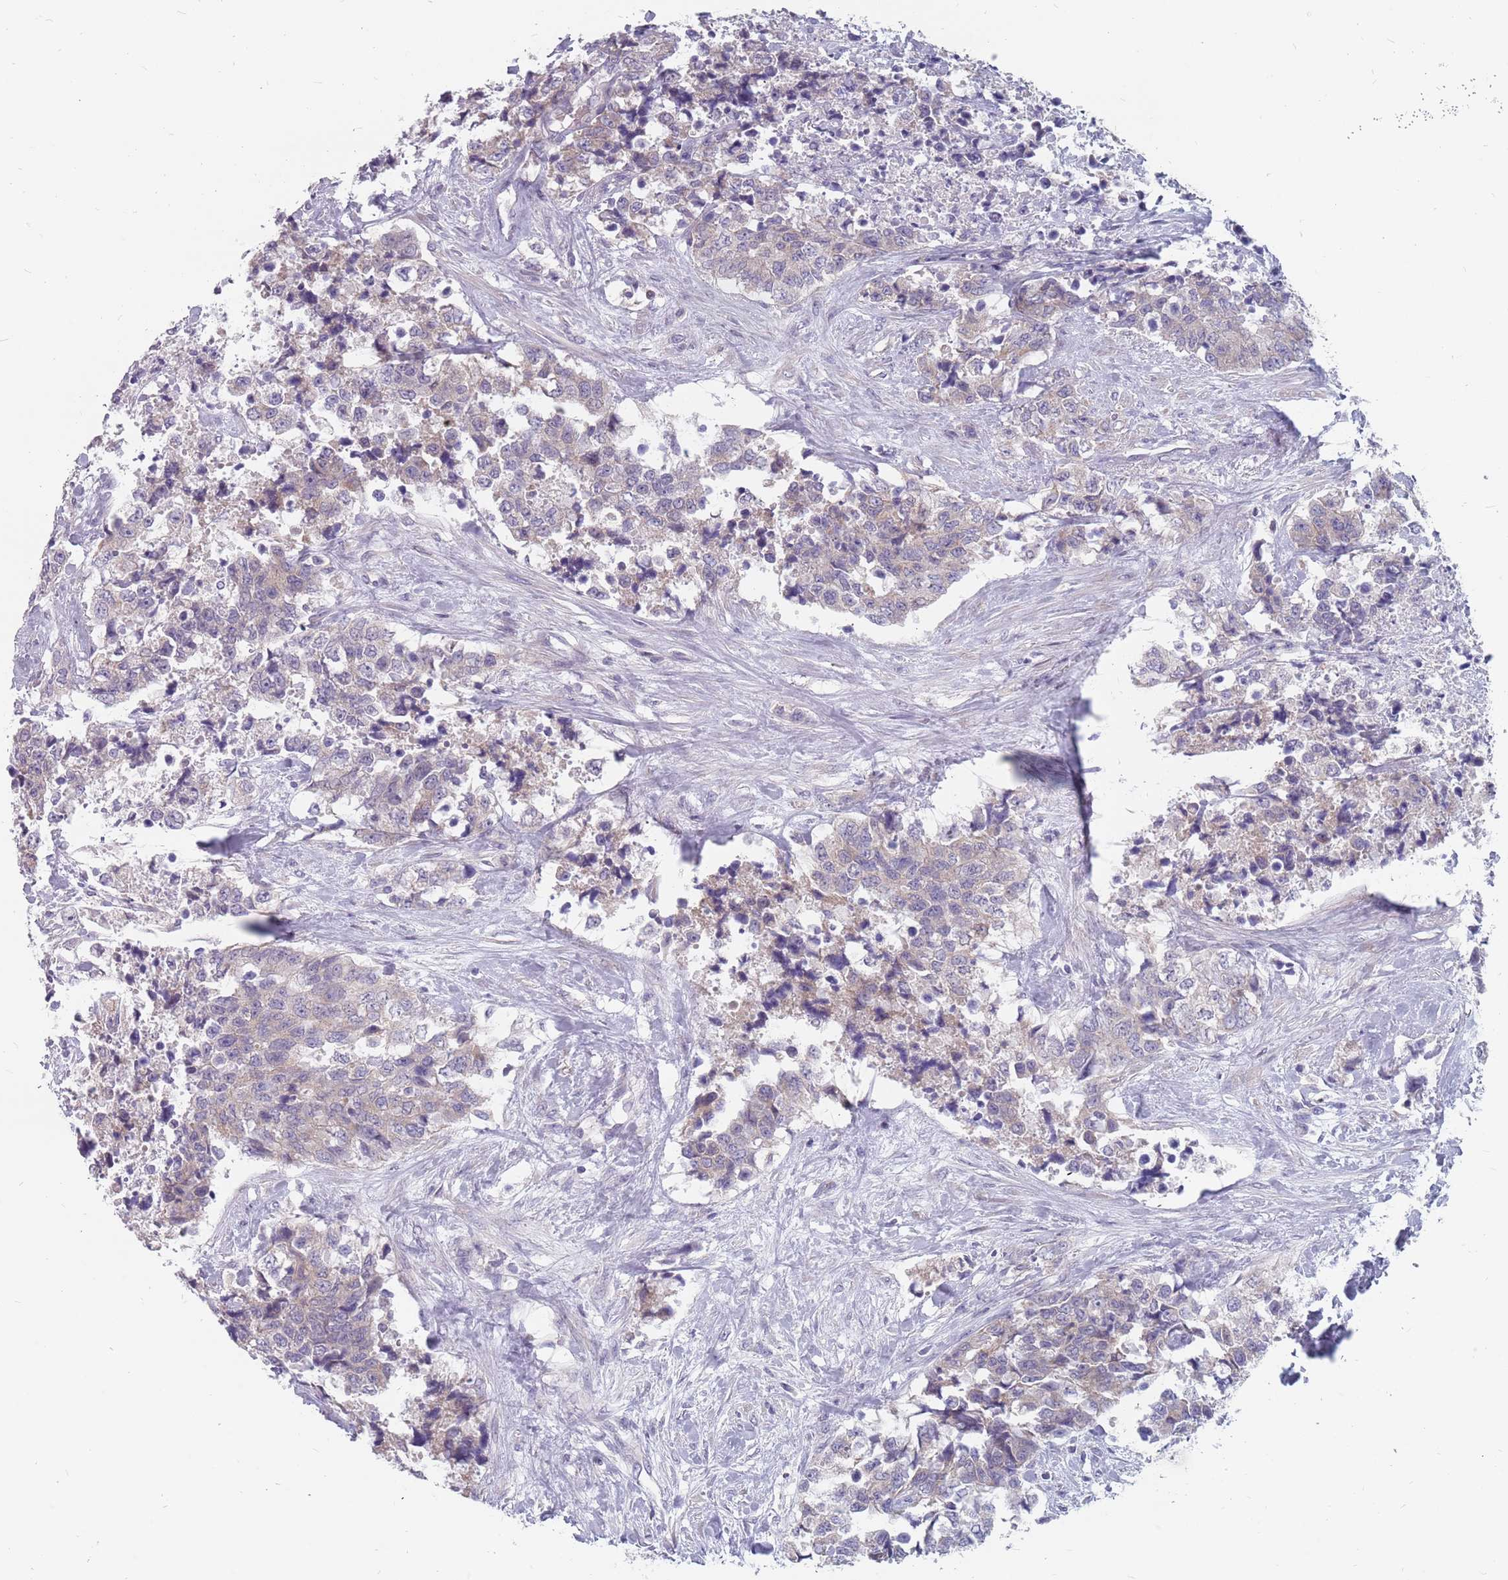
{"staining": {"intensity": "weak", "quantity": "<25%", "location": "cytoplasmic/membranous"}, "tissue": "urothelial cancer", "cell_type": "Tumor cells", "image_type": "cancer", "snomed": [{"axis": "morphology", "description": "Urothelial carcinoma, High grade"}, {"axis": "topography", "description": "Urinary bladder"}], "caption": "DAB immunohistochemical staining of urothelial cancer reveals no significant staining in tumor cells.", "gene": "CMTR2", "patient": {"sex": "female", "age": 78}}